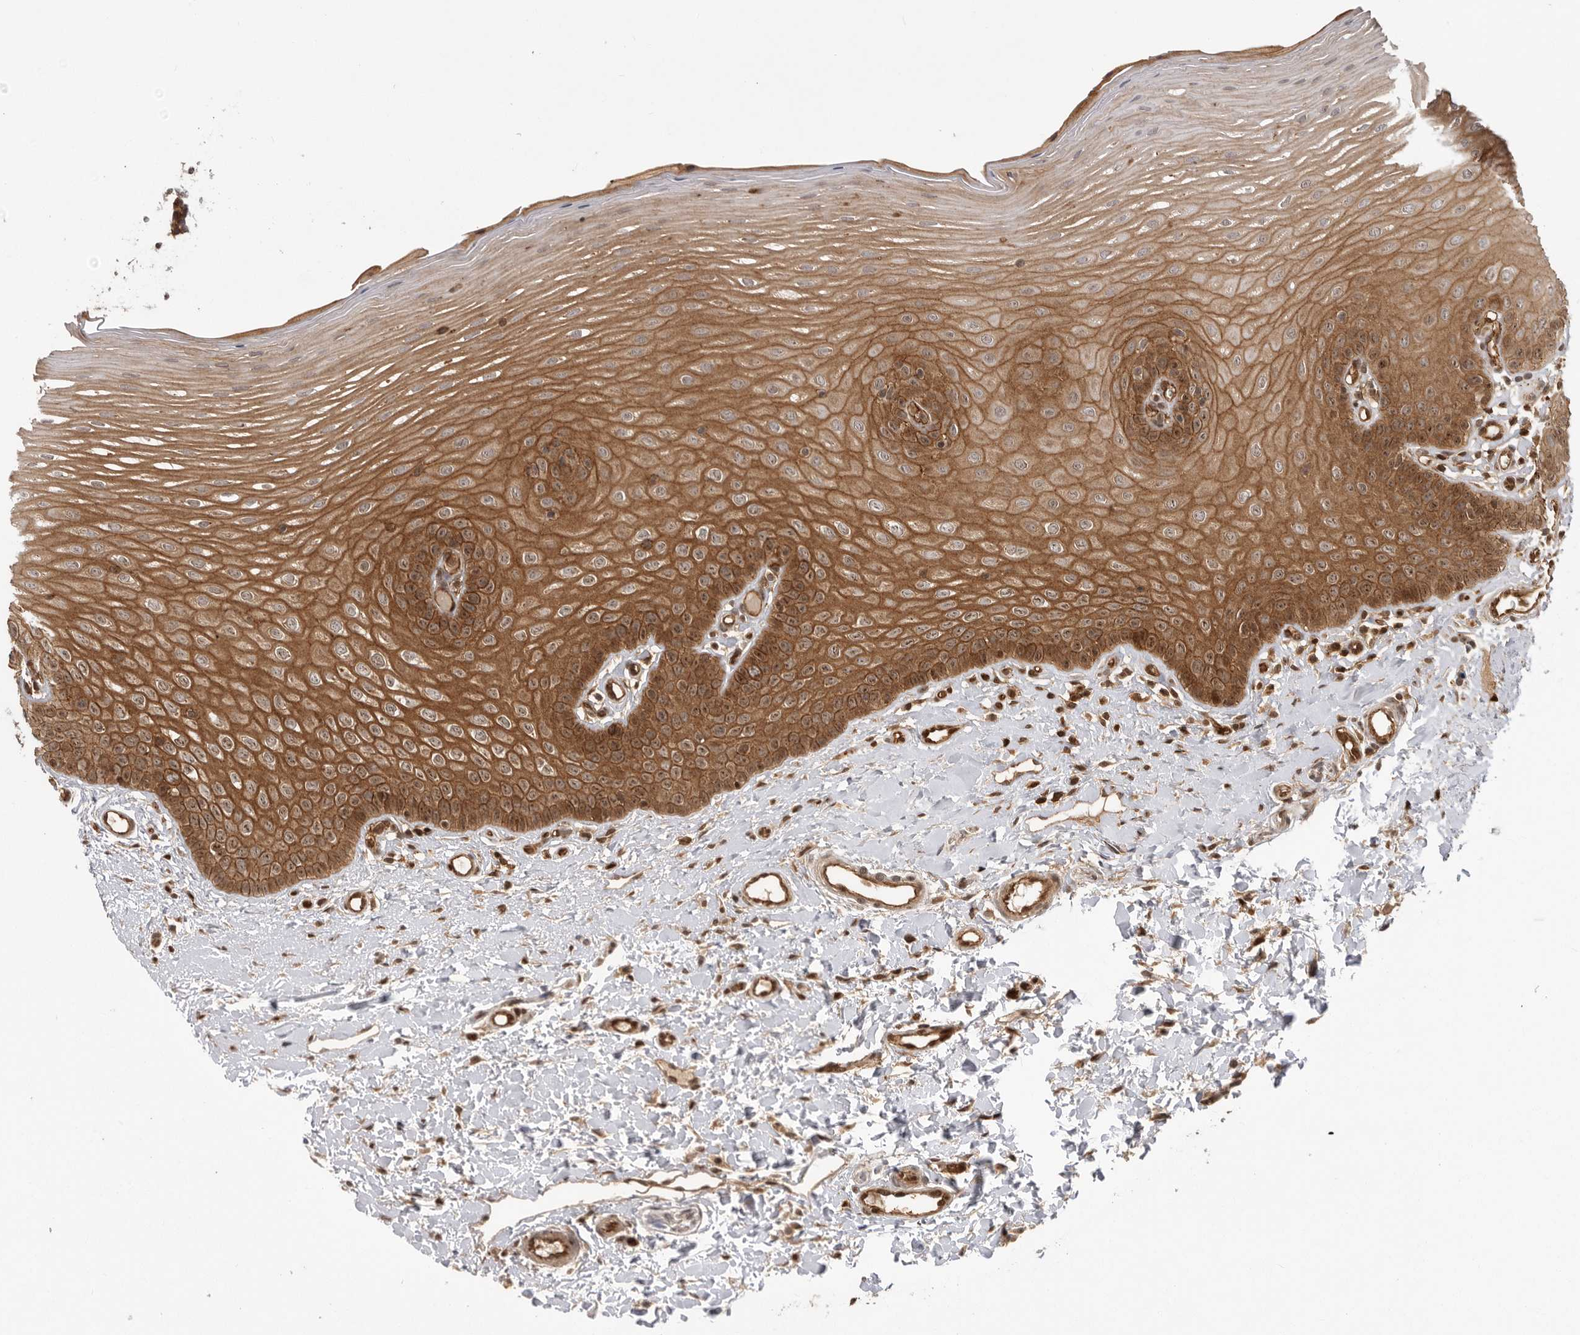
{"staining": {"intensity": "moderate", "quantity": ">75%", "location": "cytoplasmic/membranous,nuclear"}, "tissue": "oral mucosa", "cell_type": "Squamous epithelial cells", "image_type": "normal", "snomed": [{"axis": "morphology", "description": "Normal tissue, NOS"}, {"axis": "topography", "description": "Oral tissue"}], "caption": "Brown immunohistochemical staining in benign human oral mucosa shows moderate cytoplasmic/membranous,nuclear staining in approximately >75% of squamous epithelial cells.", "gene": "DHDDS", "patient": {"sex": "female", "age": 39}}